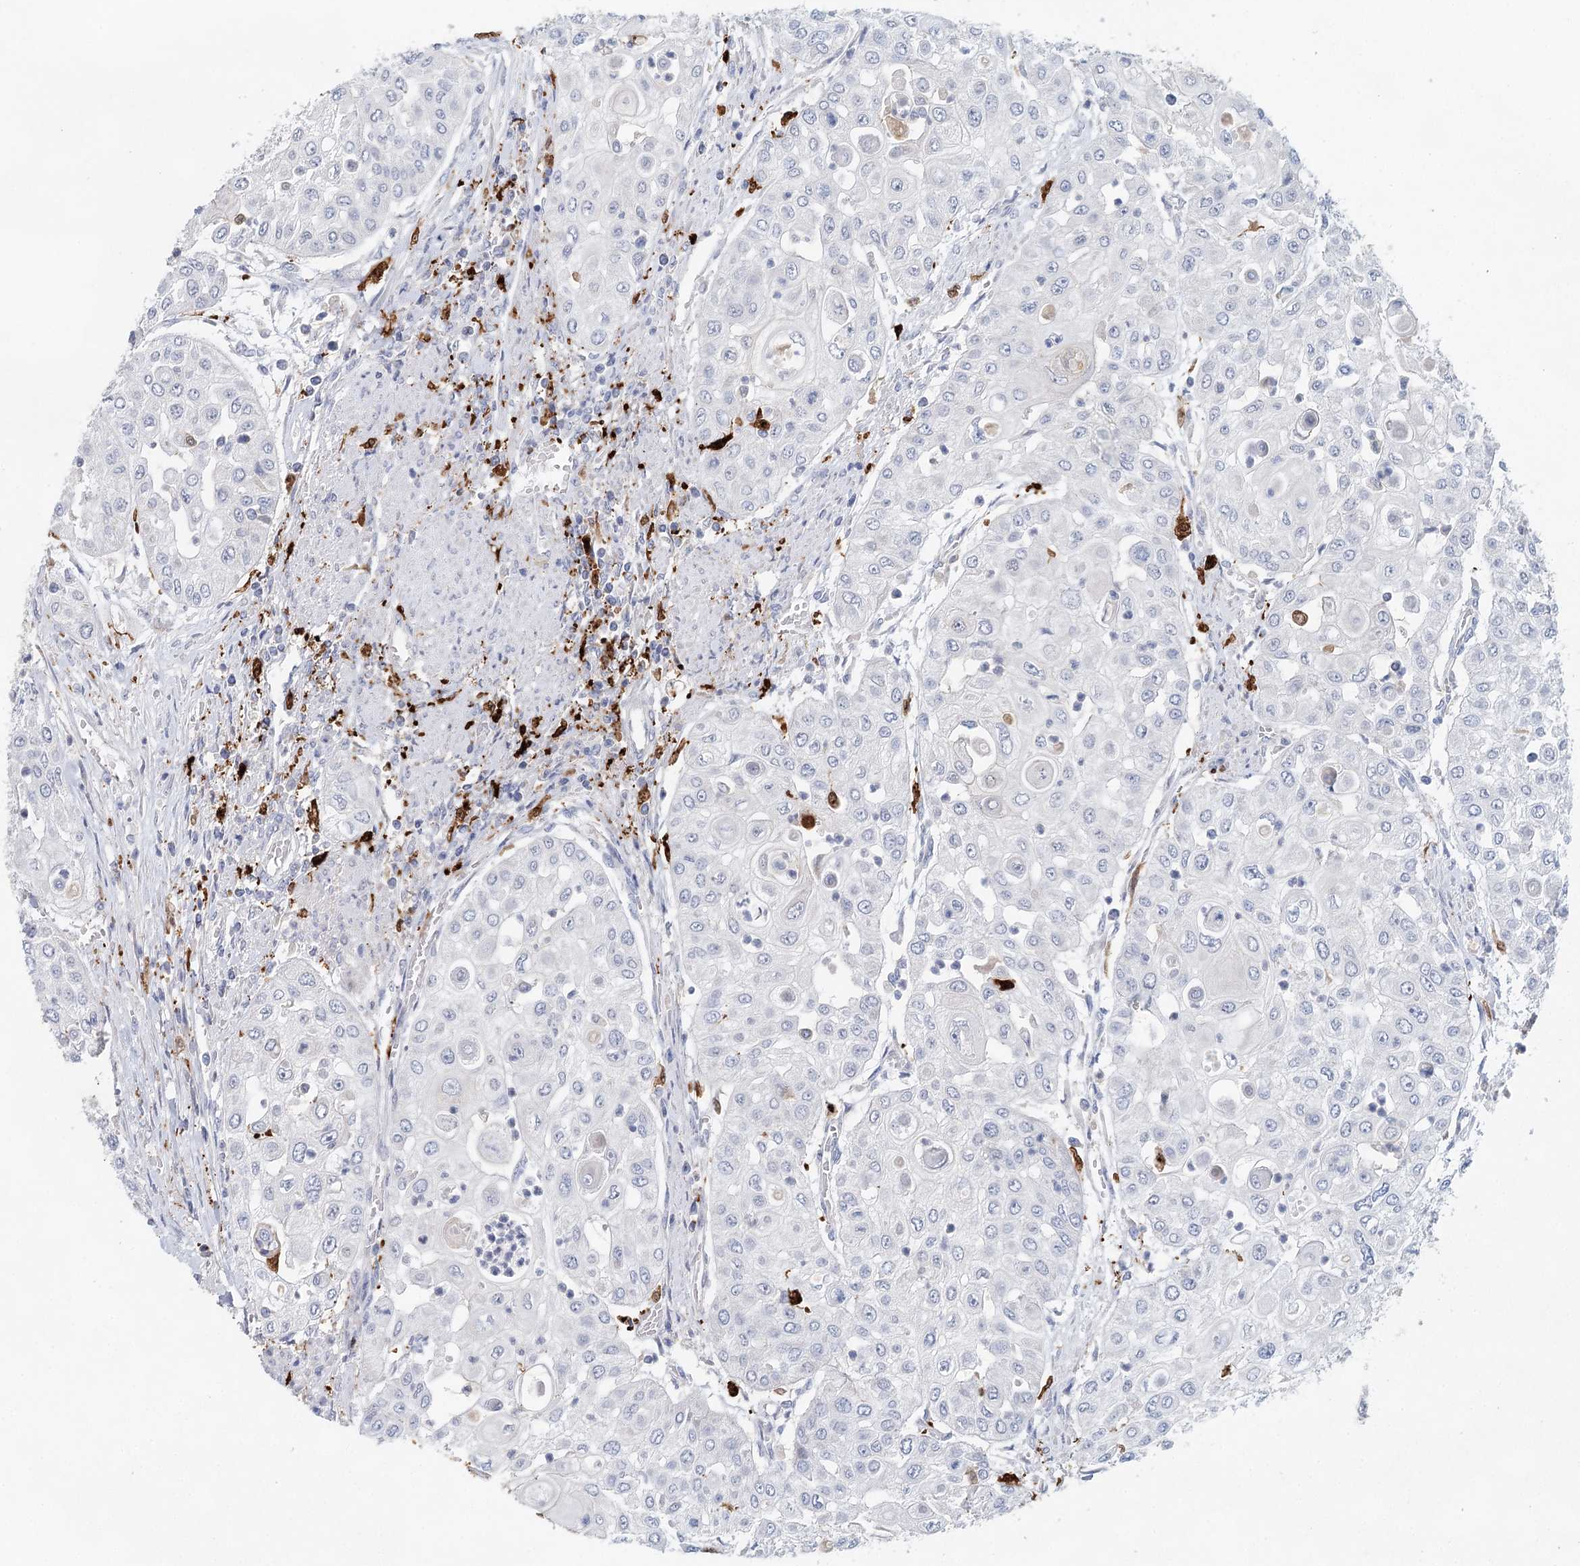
{"staining": {"intensity": "negative", "quantity": "none", "location": "none"}, "tissue": "urothelial cancer", "cell_type": "Tumor cells", "image_type": "cancer", "snomed": [{"axis": "morphology", "description": "Urothelial carcinoma, High grade"}, {"axis": "topography", "description": "Urinary bladder"}], "caption": "Urothelial carcinoma (high-grade) was stained to show a protein in brown. There is no significant positivity in tumor cells.", "gene": "SLC19A3", "patient": {"sex": "female", "age": 79}}